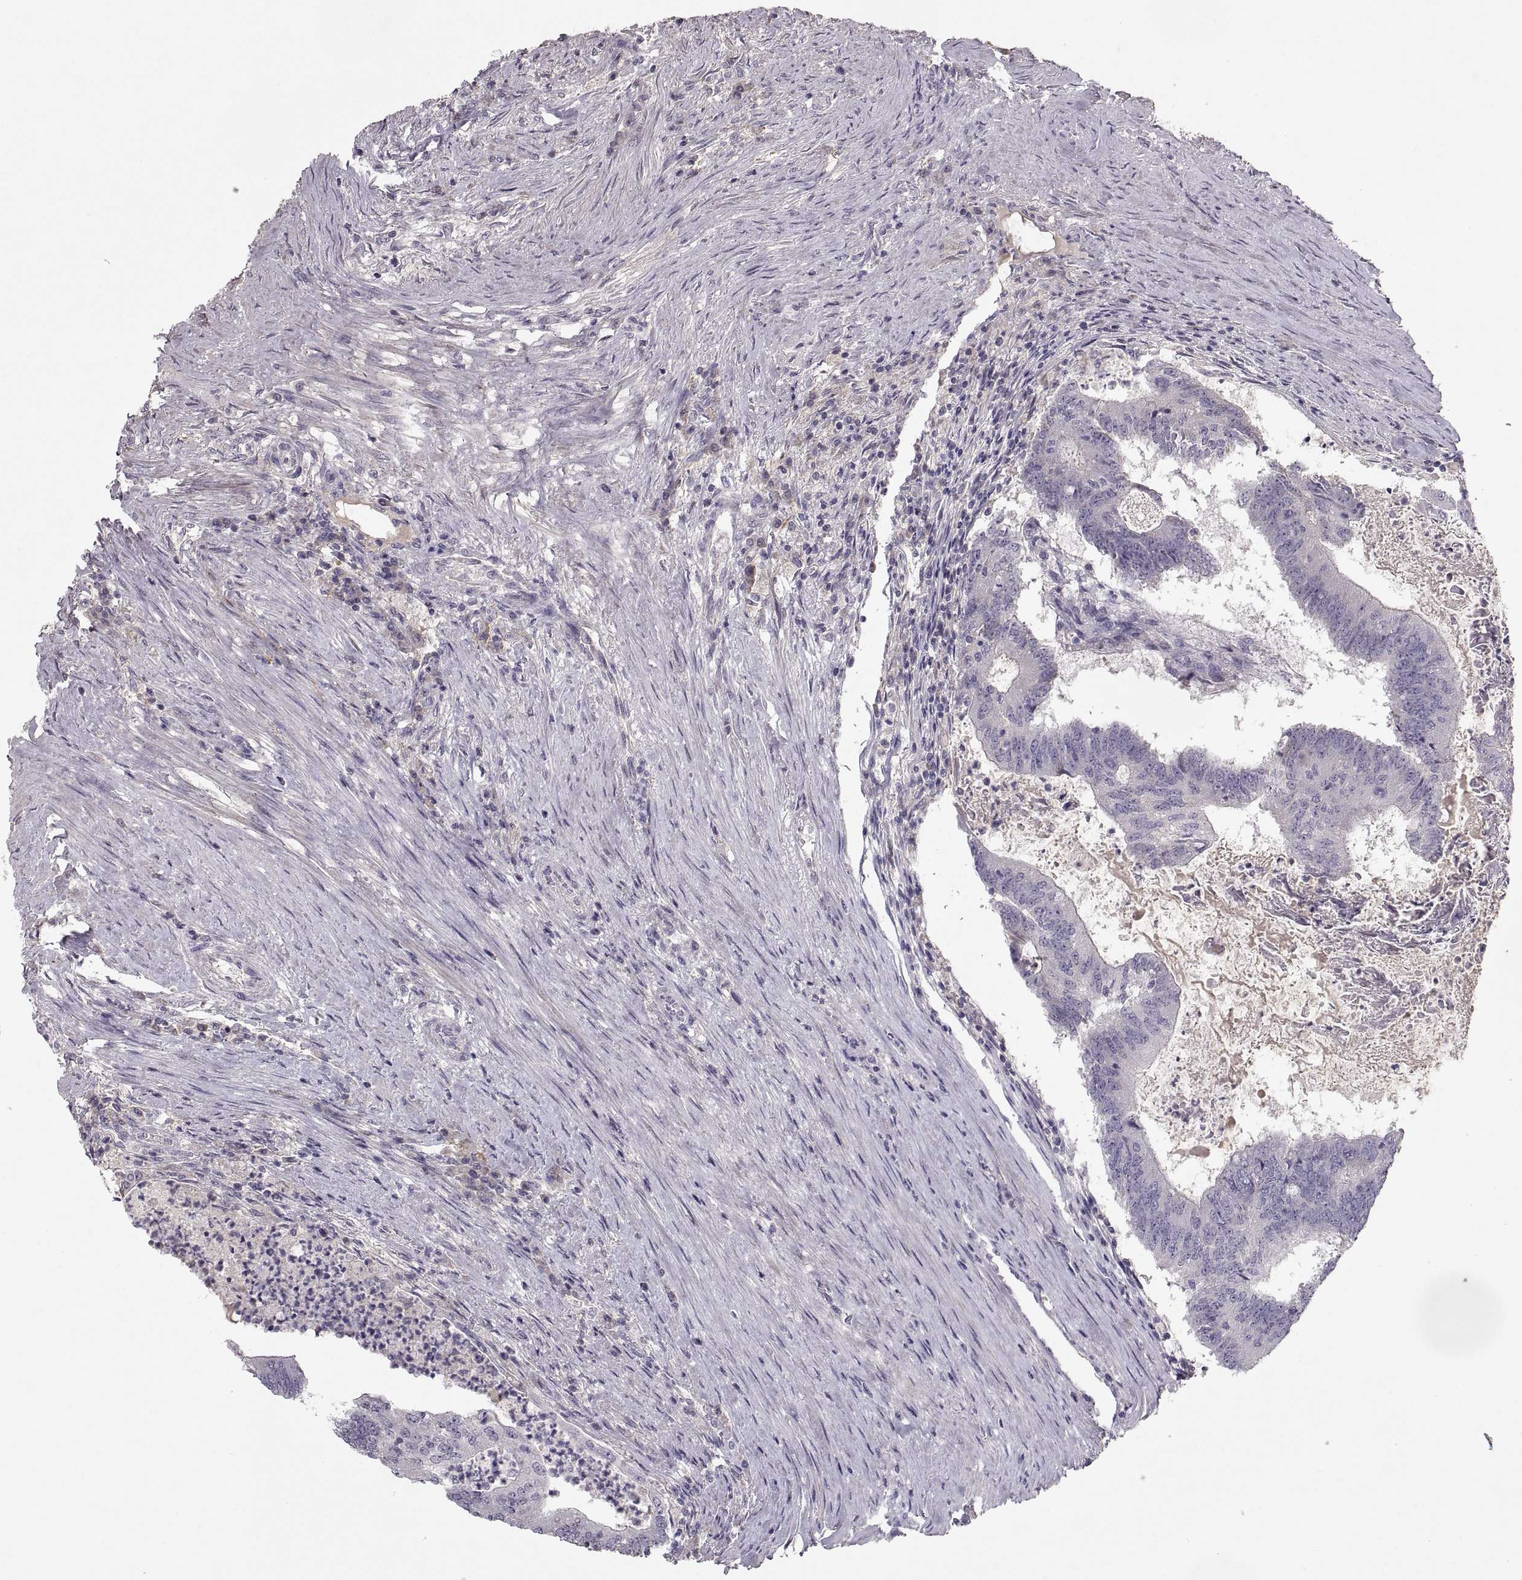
{"staining": {"intensity": "negative", "quantity": "none", "location": "none"}, "tissue": "colorectal cancer", "cell_type": "Tumor cells", "image_type": "cancer", "snomed": [{"axis": "morphology", "description": "Adenocarcinoma, NOS"}, {"axis": "topography", "description": "Colon"}], "caption": "Colorectal cancer was stained to show a protein in brown. There is no significant staining in tumor cells. (DAB immunohistochemistry visualized using brightfield microscopy, high magnification).", "gene": "ADAM11", "patient": {"sex": "female", "age": 70}}